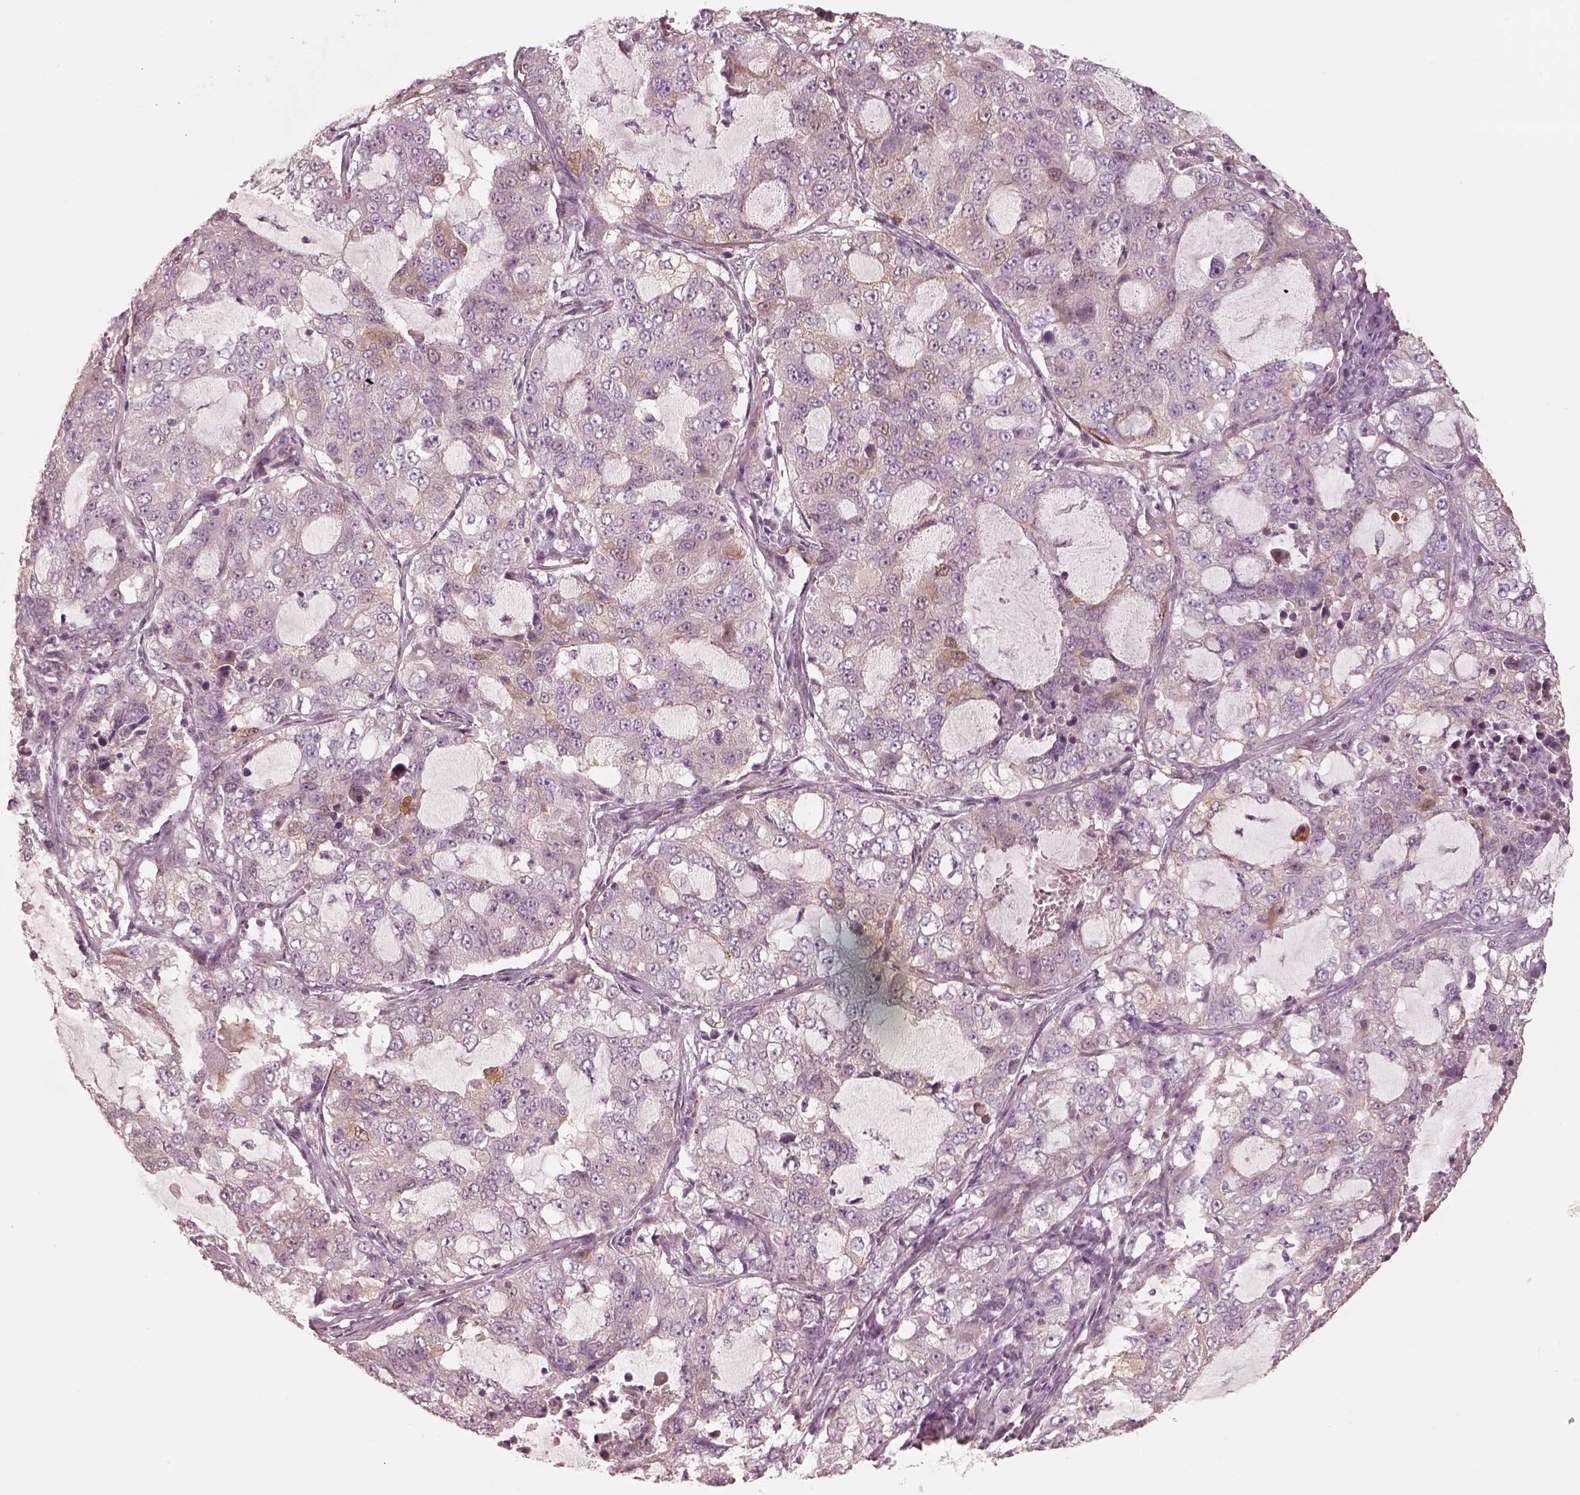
{"staining": {"intensity": "negative", "quantity": "none", "location": "none"}, "tissue": "lung cancer", "cell_type": "Tumor cells", "image_type": "cancer", "snomed": [{"axis": "morphology", "description": "Adenocarcinoma, NOS"}, {"axis": "topography", "description": "Lung"}], "caption": "Immunohistochemical staining of human lung cancer (adenocarcinoma) reveals no significant staining in tumor cells.", "gene": "CRYM", "patient": {"sex": "female", "age": 61}}